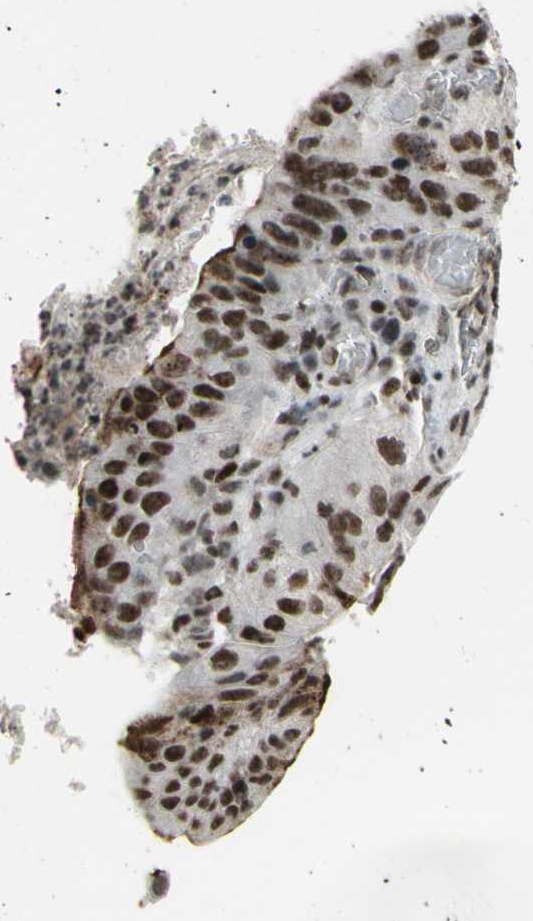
{"staining": {"intensity": "moderate", "quantity": "25%-75%", "location": "nuclear"}, "tissue": "stomach cancer", "cell_type": "Tumor cells", "image_type": "cancer", "snomed": [{"axis": "morphology", "description": "Adenocarcinoma, NOS"}, {"axis": "topography", "description": "Stomach"}], "caption": "There is medium levels of moderate nuclear positivity in tumor cells of stomach cancer, as demonstrated by immunohistochemical staining (brown color).", "gene": "SUPT6H", "patient": {"sex": "male", "age": 59}}